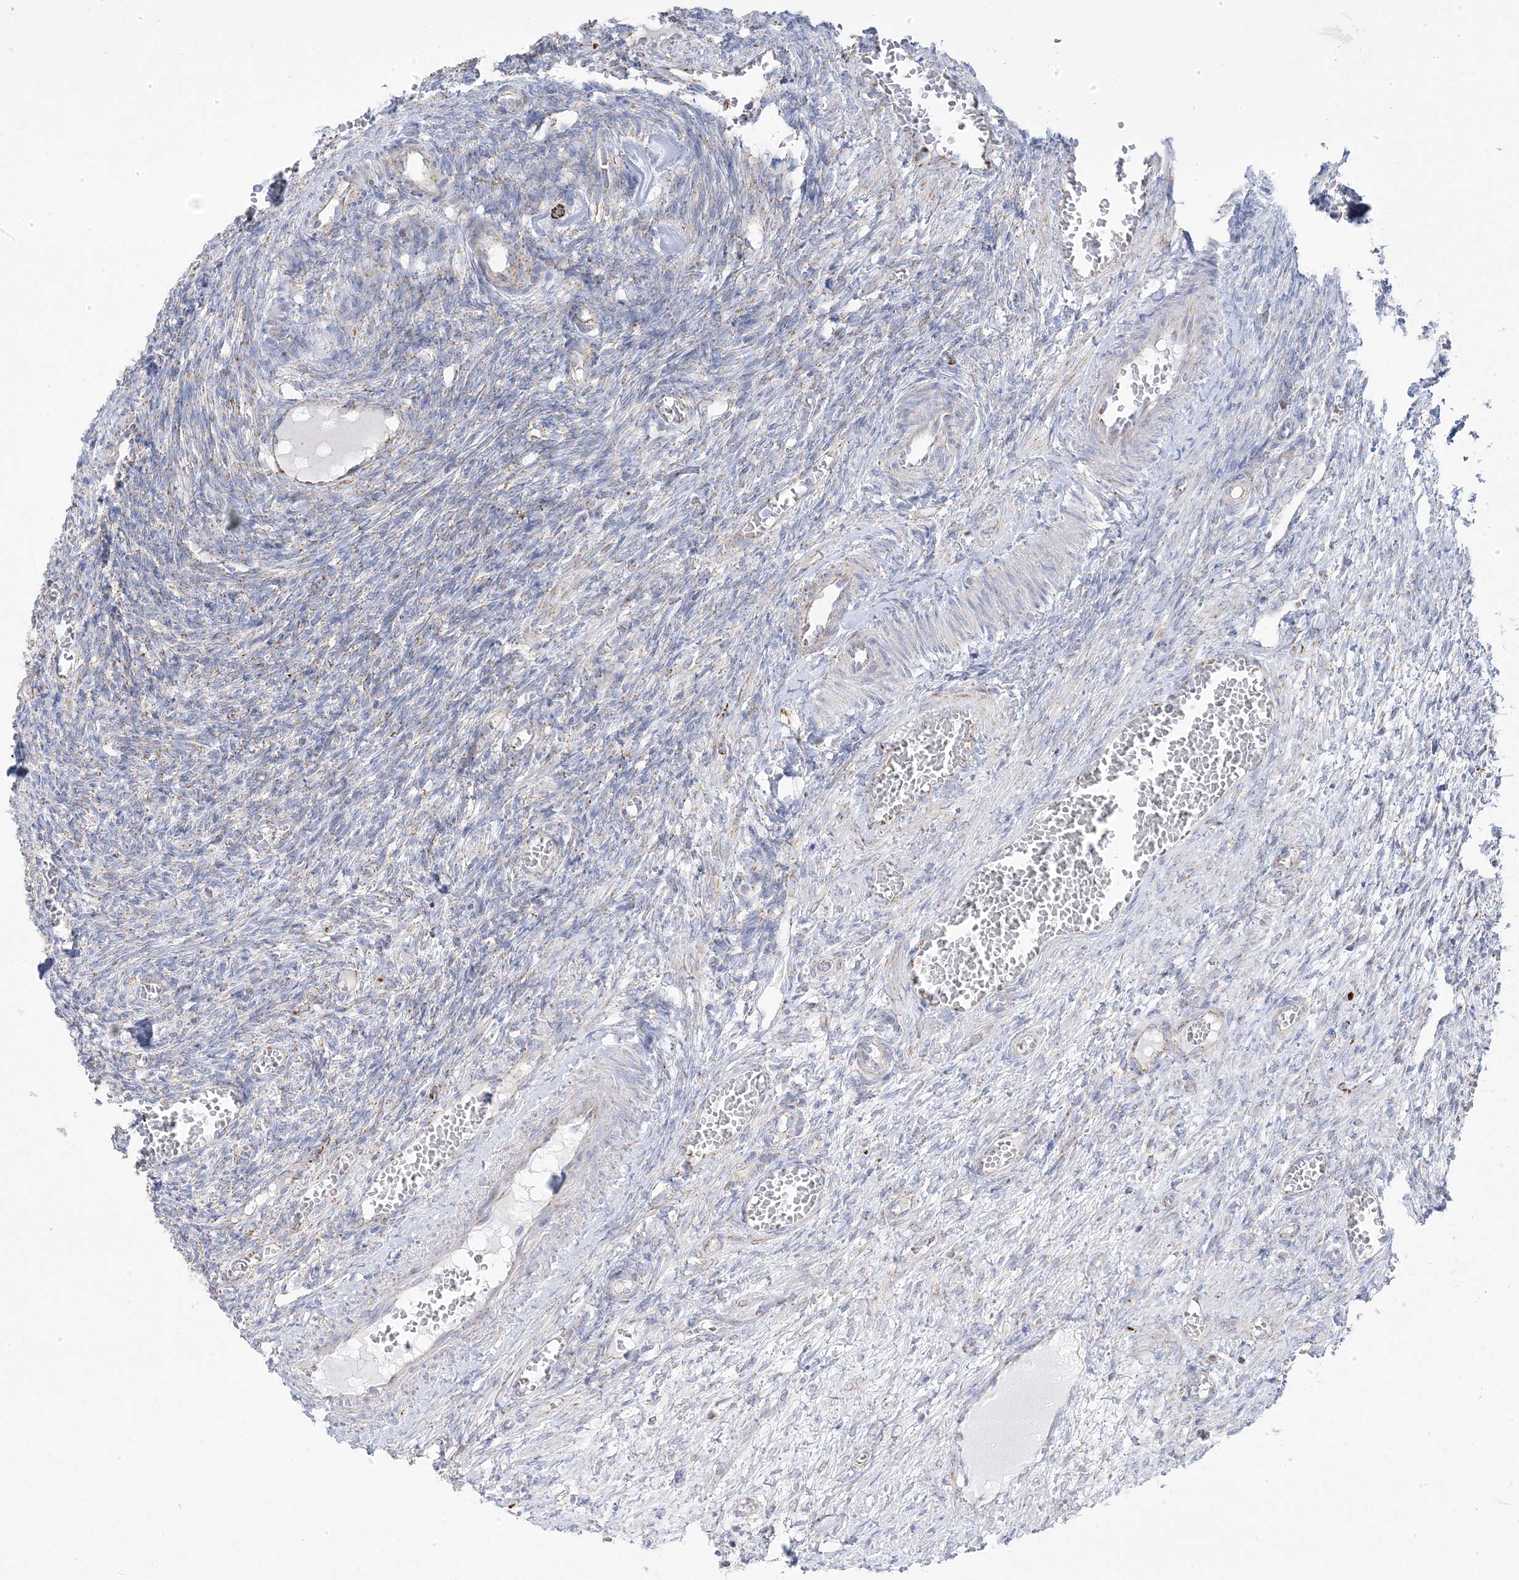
{"staining": {"intensity": "negative", "quantity": "none", "location": "none"}, "tissue": "ovary", "cell_type": "Ovarian stroma cells", "image_type": "normal", "snomed": [{"axis": "morphology", "description": "Normal tissue, NOS"}, {"axis": "topography", "description": "Ovary"}], "caption": "This is an IHC histopathology image of normal human ovary. There is no staining in ovarian stroma cells.", "gene": "PCCB", "patient": {"sex": "female", "age": 27}}